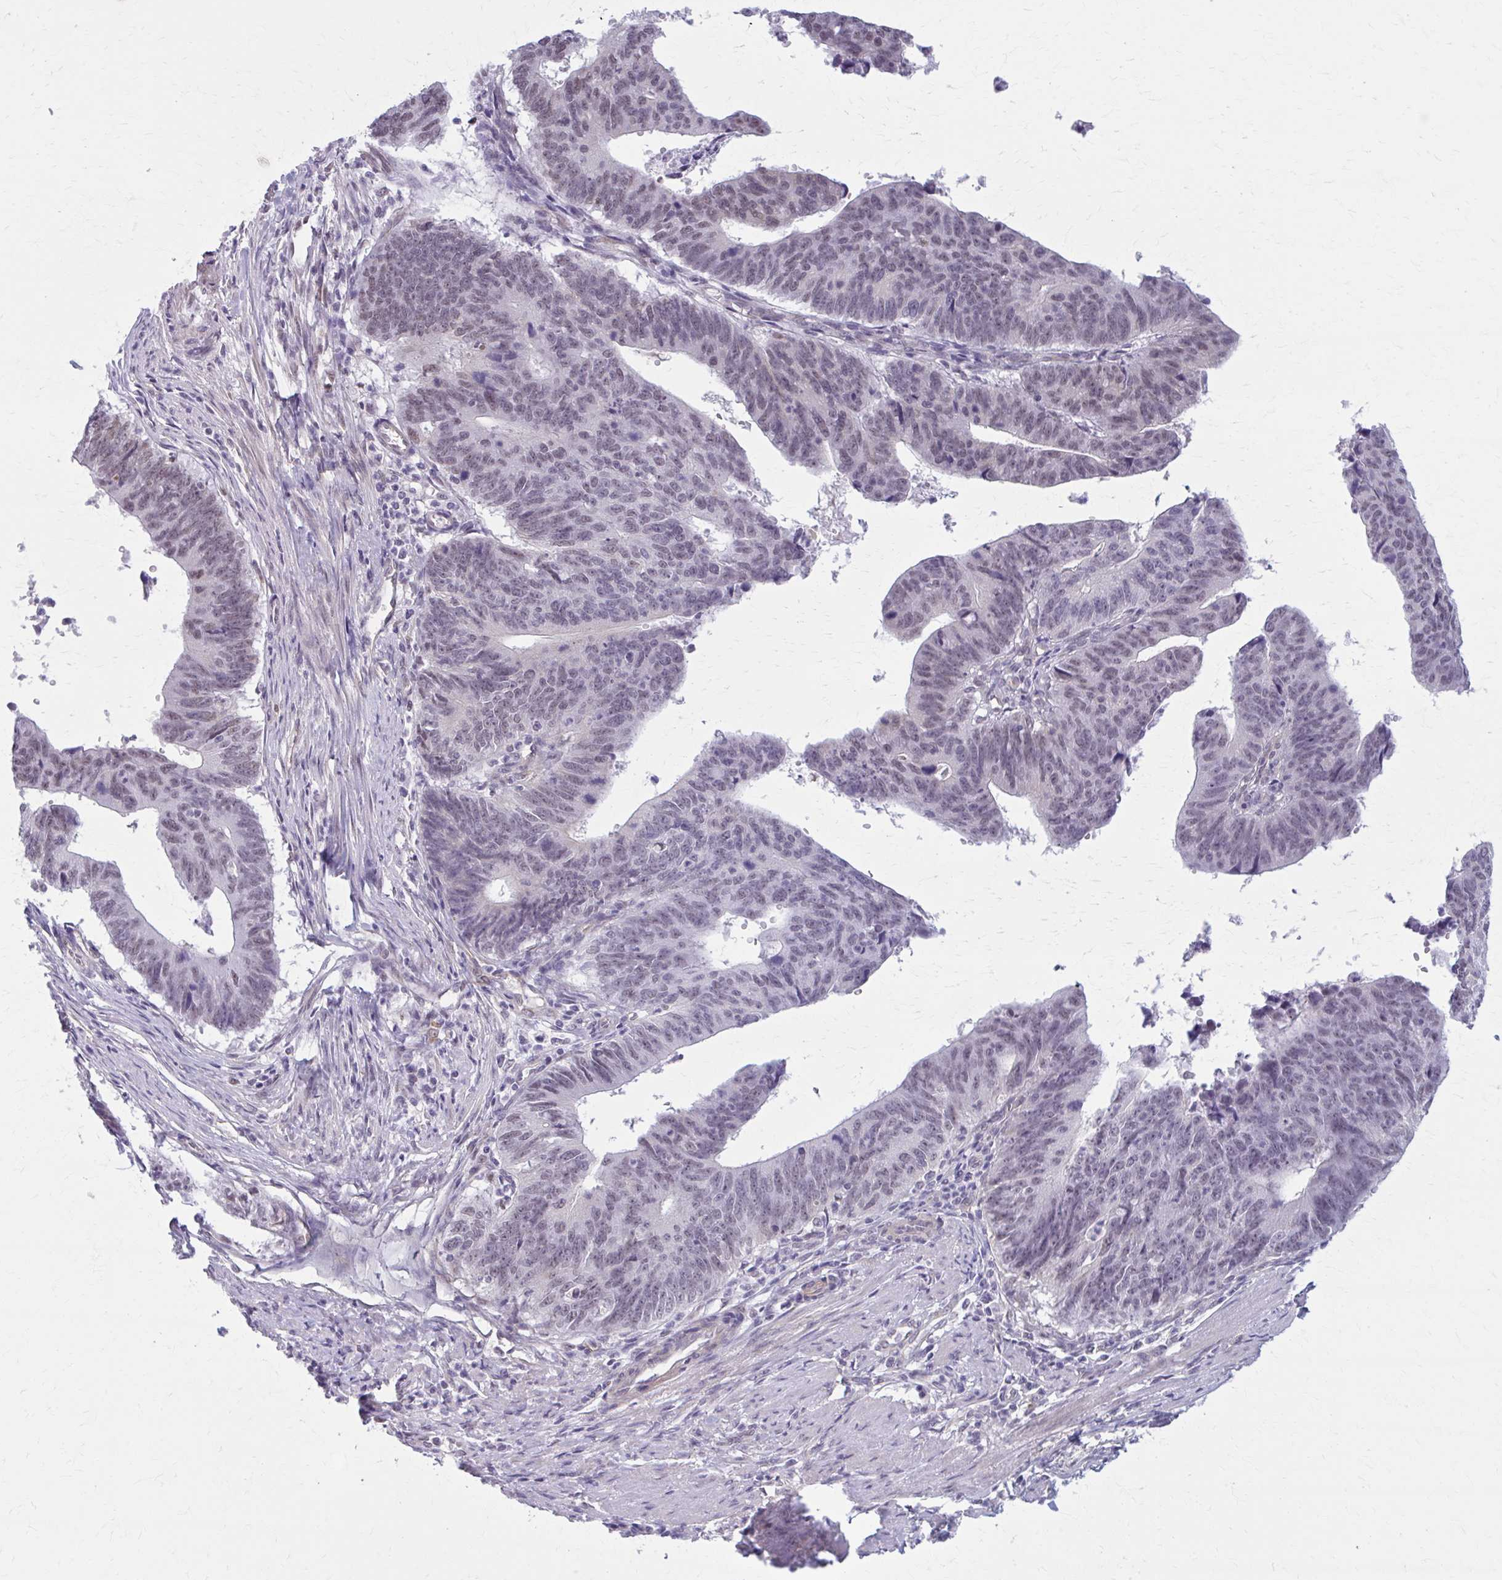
{"staining": {"intensity": "negative", "quantity": "none", "location": "none"}, "tissue": "stomach cancer", "cell_type": "Tumor cells", "image_type": "cancer", "snomed": [{"axis": "morphology", "description": "Adenocarcinoma, NOS"}, {"axis": "topography", "description": "Stomach"}], "caption": "This image is of stomach adenocarcinoma stained with IHC to label a protein in brown with the nuclei are counter-stained blue. There is no staining in tumor cells. Brightfield microscopy of immunohistochemistry stained with DAB (3,3'-diaminobenzidine) (brown) and hematoxylin (blue), captured at high magnification.", "gene": "NUMBL", "patient": {"sex": "male", "age": 59}}